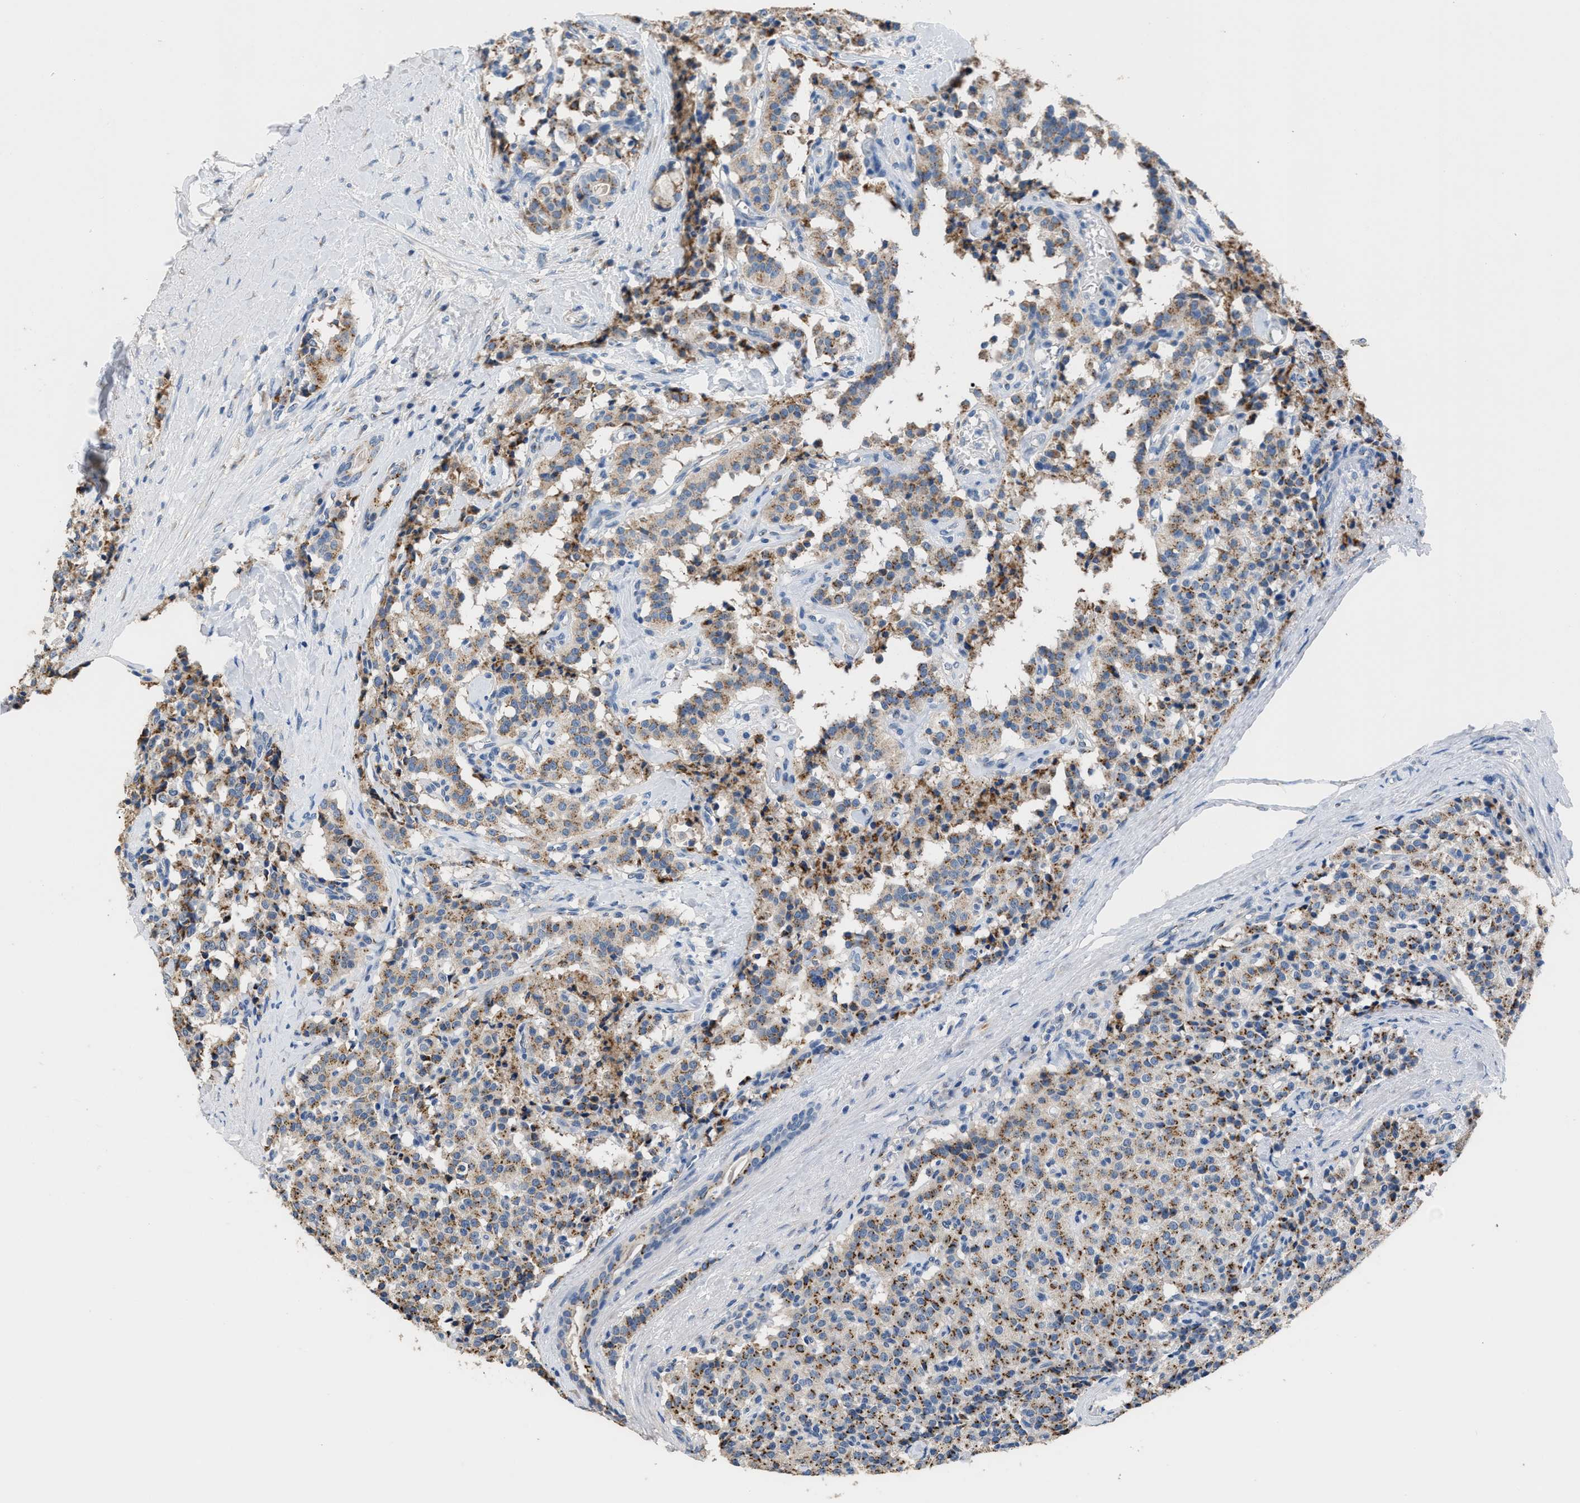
{"staining": {"intensity": "moderate", "quantity": ">75%", "location": "cytoplasmic/membranous"}, "tissue": "carcinoid", "cell_type": "Tumor cells", "image_type": "cancer", "snomed": [{"axis": "morphology", "description": "Carcinoid, malignant, NOS"}, {"axis": "topography", "description": "Lung"}], "caption": "Tumor cells display medium levels of moderate cytoplasmic/membranous positivity in approximately >75% of cells in carcinoid (malignant).", "gene": "GOLM1", "patient": {"sex": "male", "age": 30}}